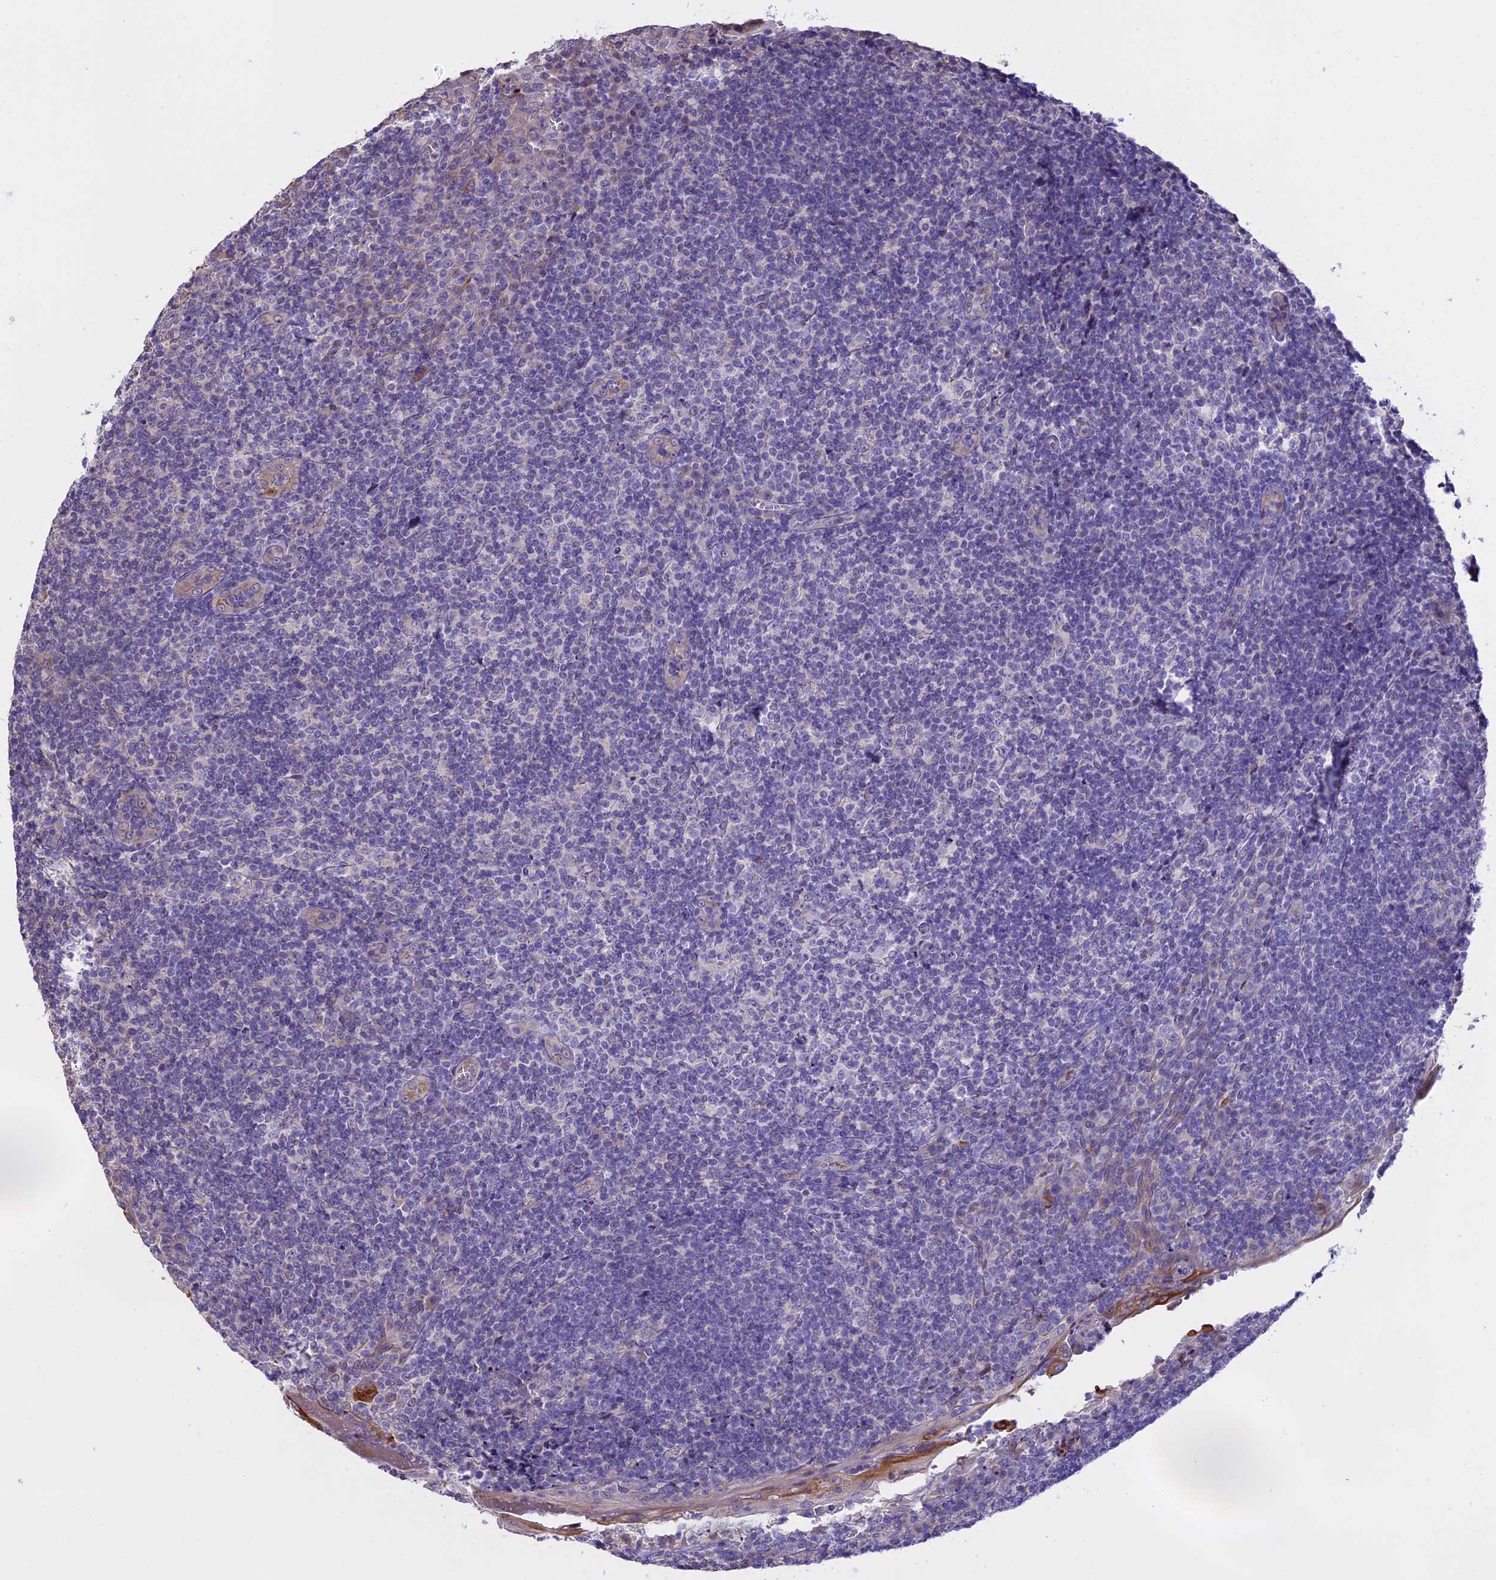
{"staining": {"intensity": "negative", "quantity": "none", "location": "none"}, "tissue": "tonsil", "cell_type": "Germinal center cells", "image_type": "normal", "snomed": [{"axis": "morphology", "description": "Normal tissue, NOS"}, {"axis": "topography", "description": "Tonsil"}], "caption": "DAB immunohistochemical staining of normal human tonsil exhibits no significant staining in germinal center cells.", "gene": "WFDC2", "patient": {"sex": "male", "age": 37}}